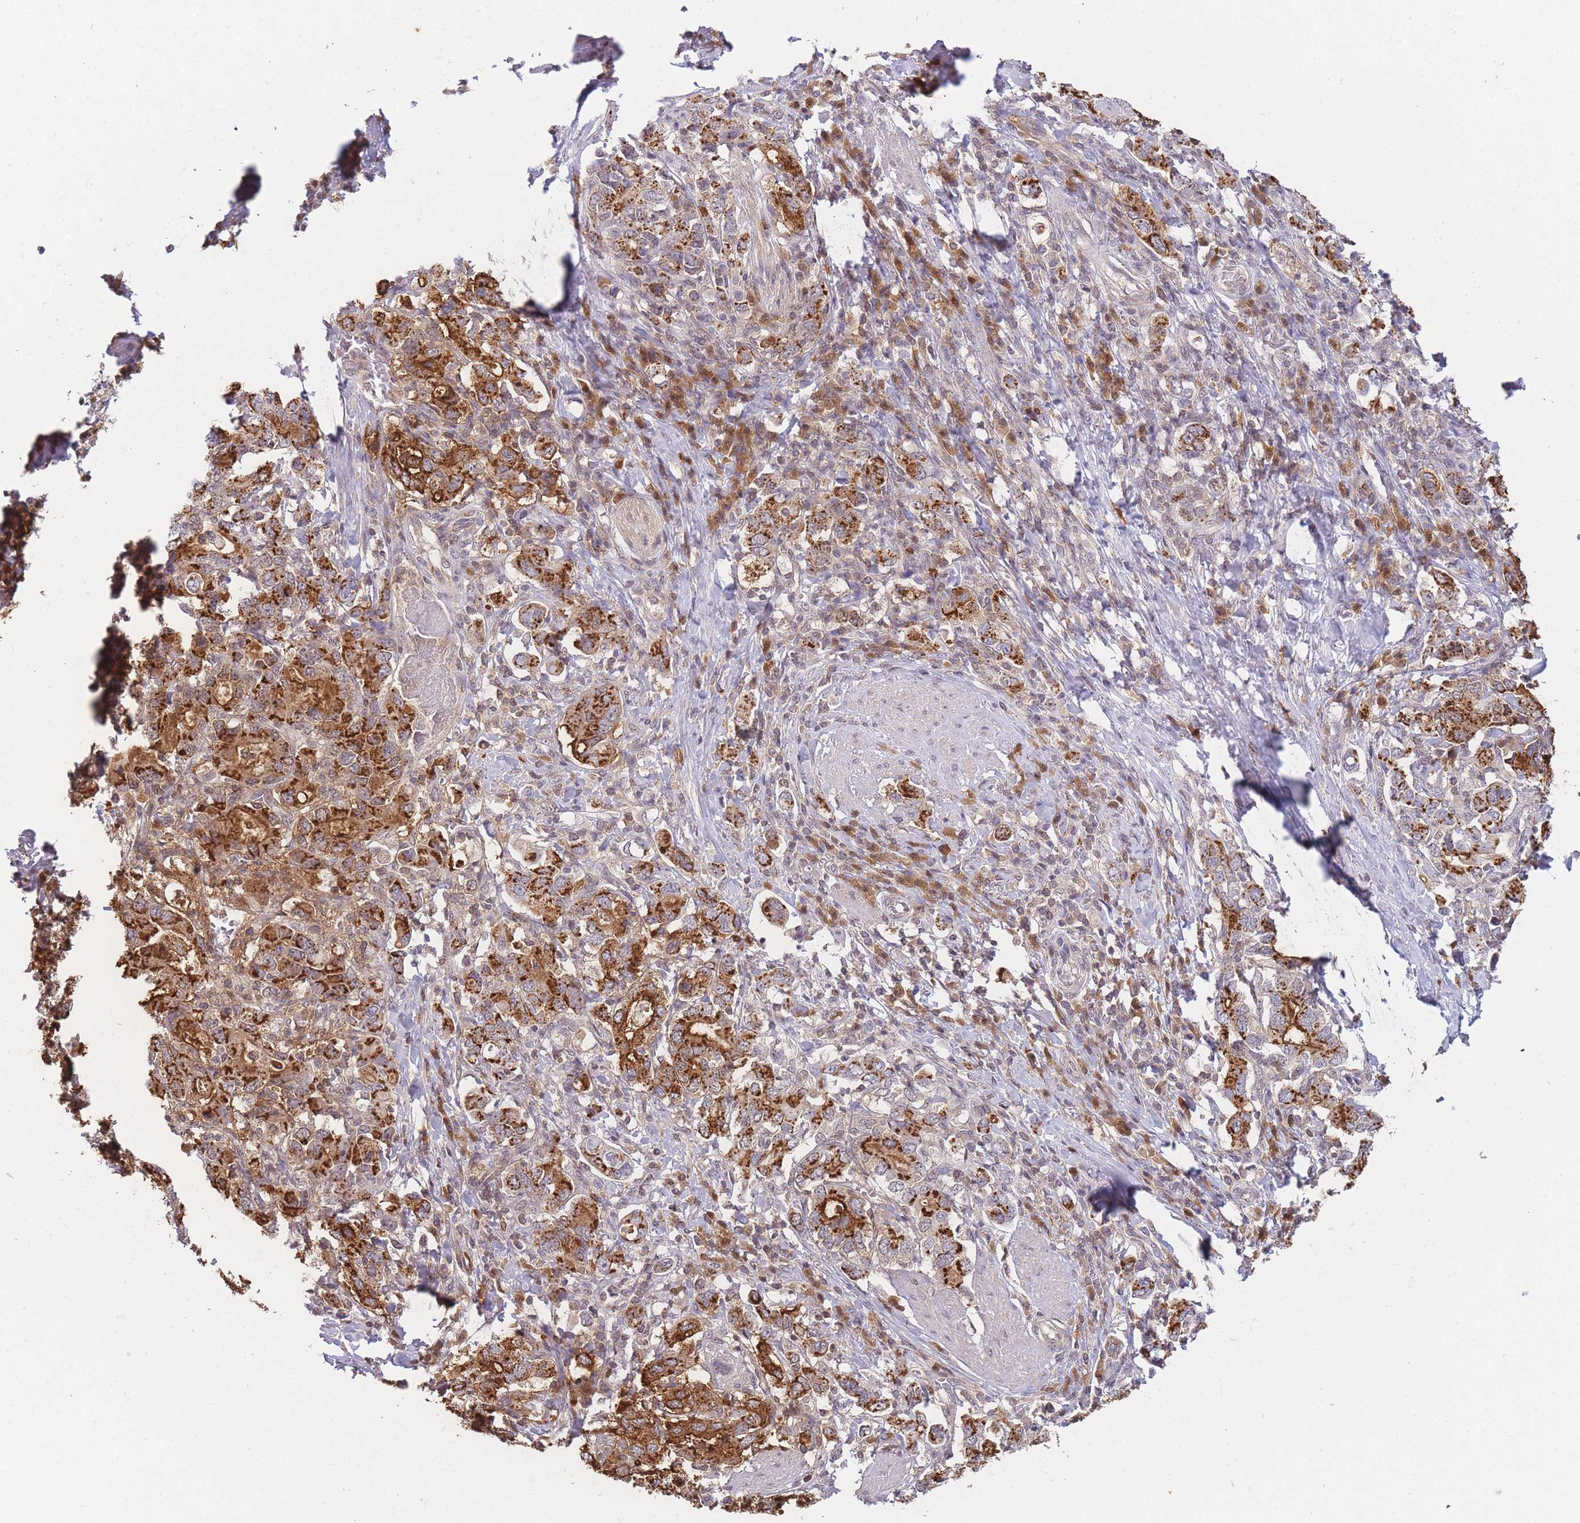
{"staining": {"intensity": "strong", "quantity": ">75%", "location": "cytoplasmic/membranous"}, "tissue": "stomach cancer", "cell_type": "Tumor cells", "image_type": "cancer", "snomed": [{"axis": "morphology", "description": "Adenocarcinoma, NOS"}, {"axis": "topography", "description": "Stomach, upper"}, {"axis": "topography", "description": "Stomach"}], "caption": "A brown stain shows strong cytoplasmic/membranous expression of a protein in adenocarcinoma (stomach) tumor cells.", "gene": "MRI1", "patient": {"sex": "male", "age": 62}}